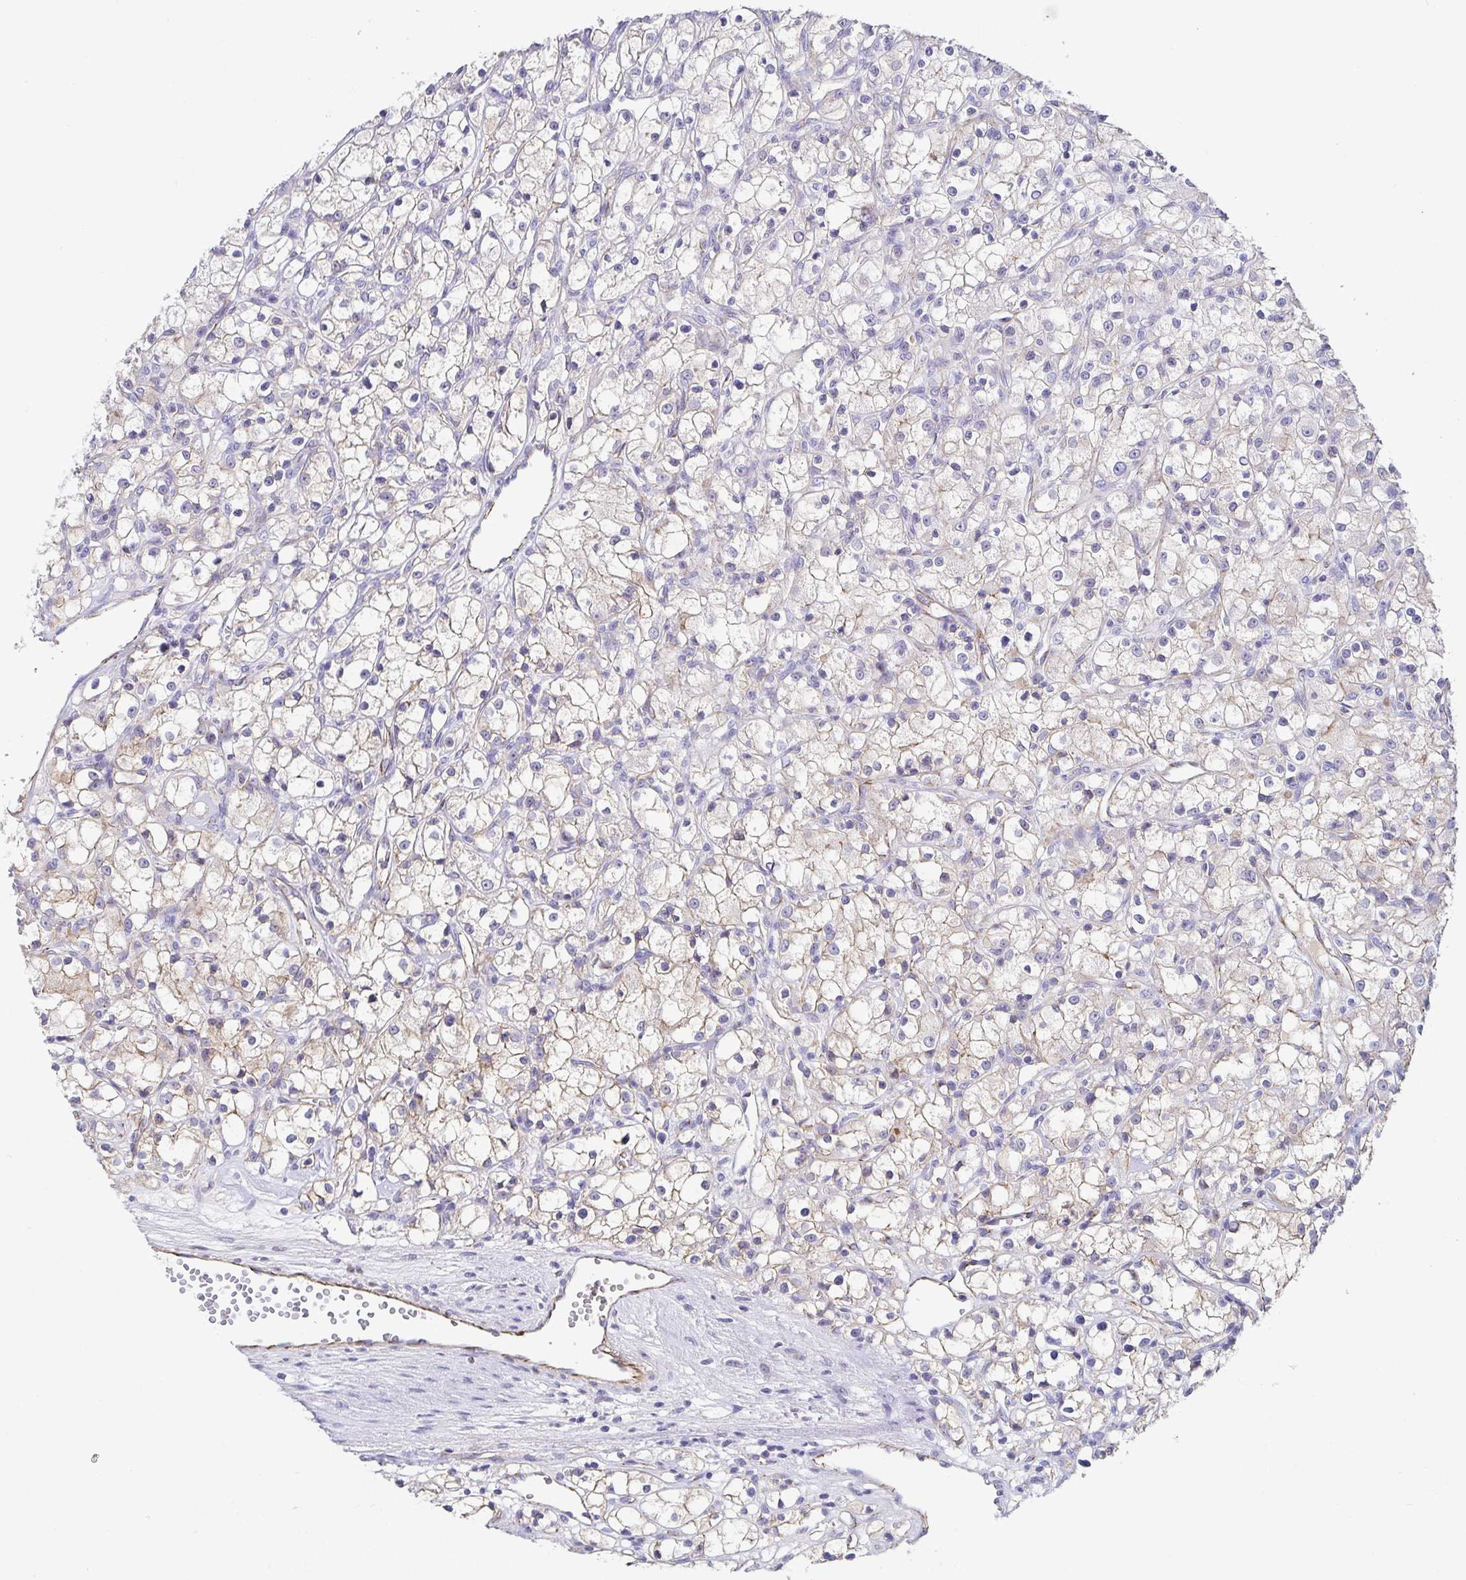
{"staining": {"intensity": "weak", "quantity": "<25%", "location": "cytoplasmic/membranous"}, "tissue": "renal cancer", "cell_type": "Tumor cells", "image_type": "cancer", "snomed": [{"axis": "morphology", "description": "Adenocarcinoma, NOS"}, {"axis": "topography", "description": "Kidney"}], "caption": "Immunohistochemical staining of human renal cancer (adenocarcinoma) exhibits no significant expression in tumor cells.", "gene": "PIWIL3", "patient": {"sex": "female", "age": 59}}